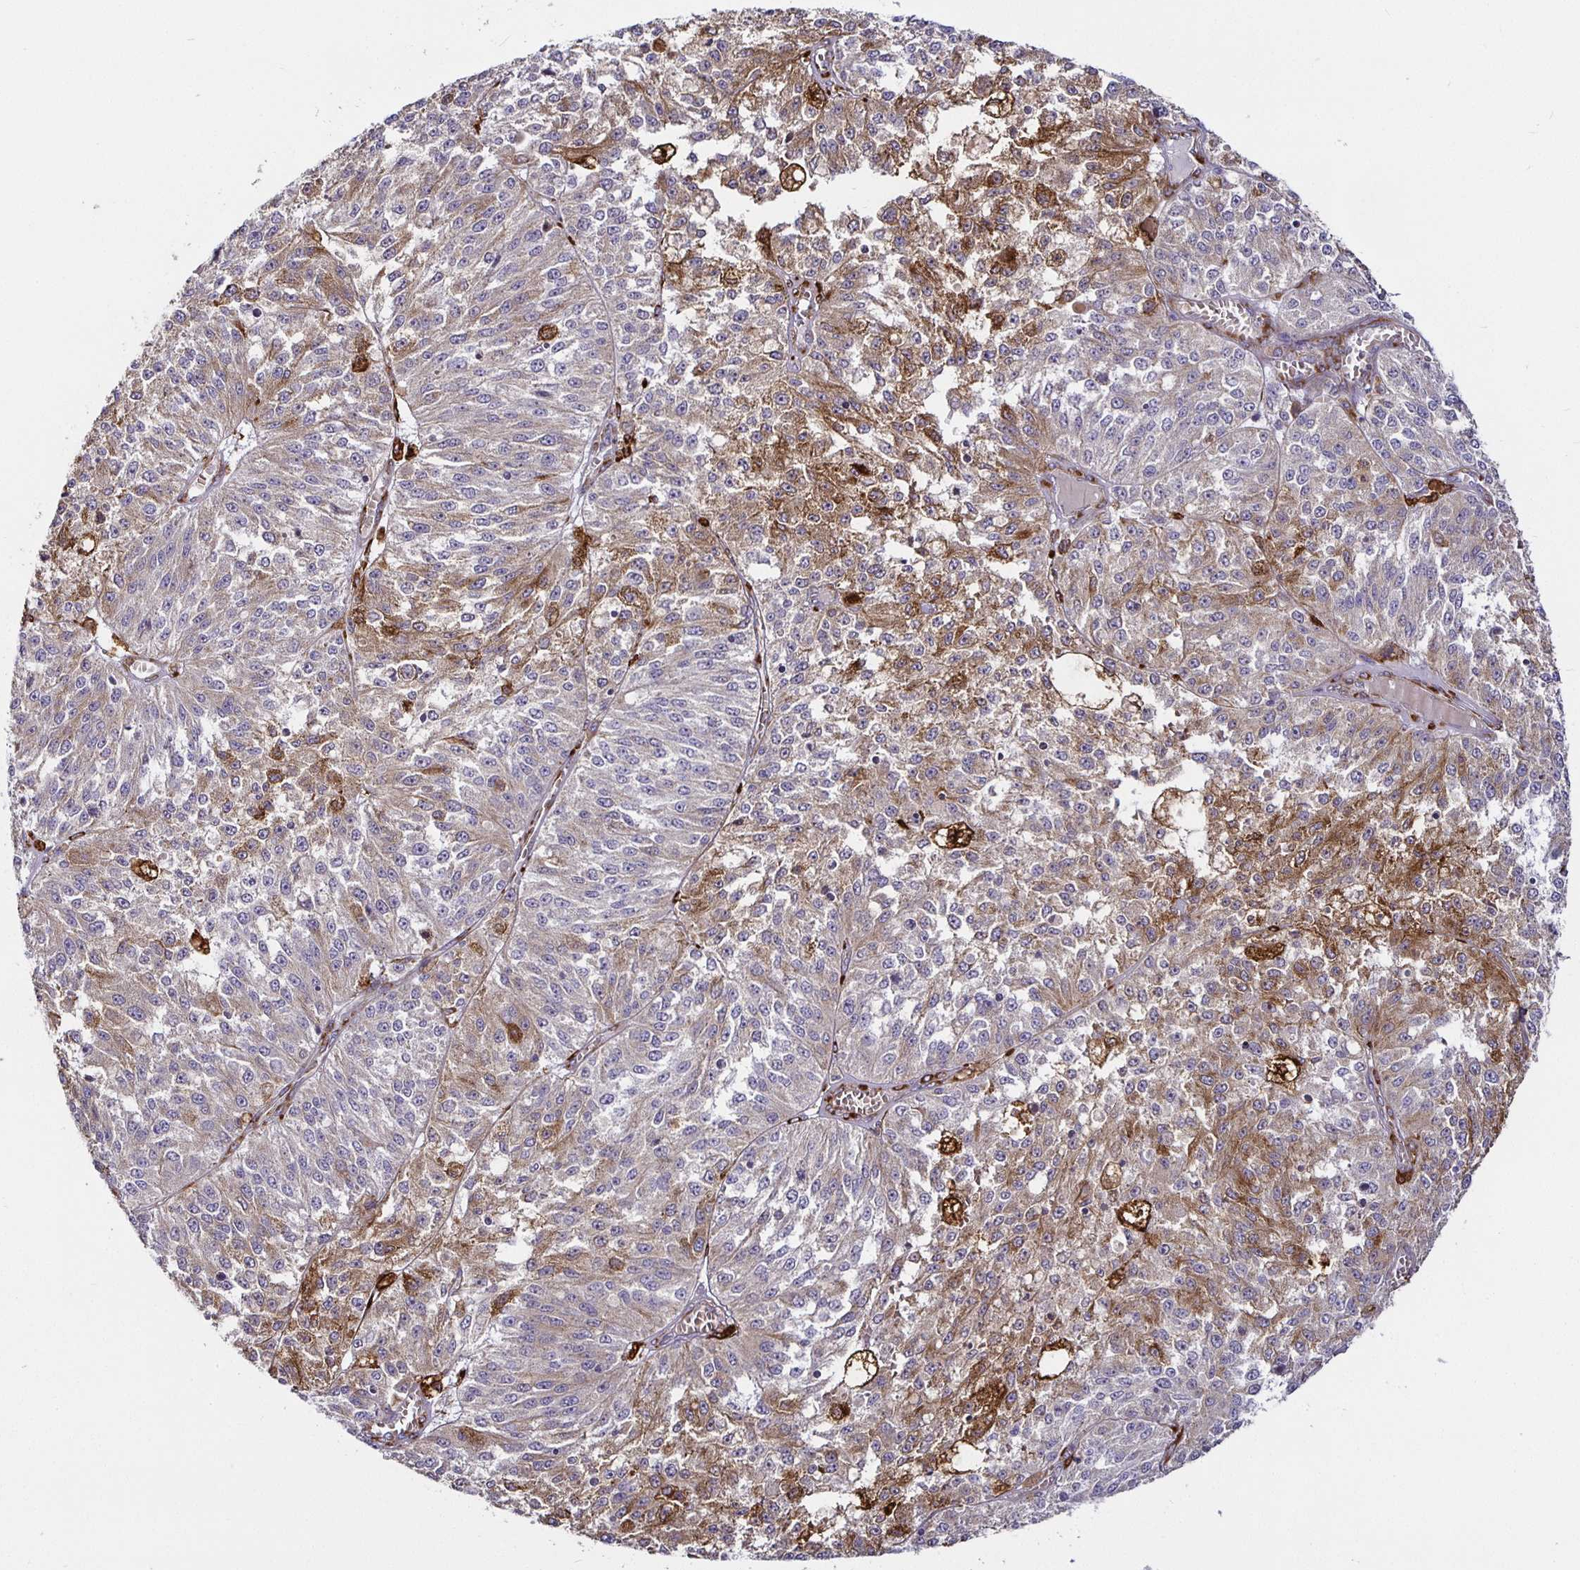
{"staining": {"intensity": "moderate", "quantity": "25%-75%", "location": "cytoplasmic/membranous"}, "tissue": "melanoma", "cell_type": "Tumor cells", "image_type": "cancer", "snomed": [{"axis": "morphology", "description": "Malignant melanoma, Metastatic site"}, {"axis": "topography", "description": "Lymph node"}], "caption": "This image reveals malignant melanoma (metastatic site) stained with immunohistochemistry (IHC) to label a protein in brown. The cytoplasmic/membranous of tumor cells show moderate positivity for the protein. Nuclei are counter-stained blue.", "gene": "P4HA2", "patient": {"sex": "female", "age": 64}}